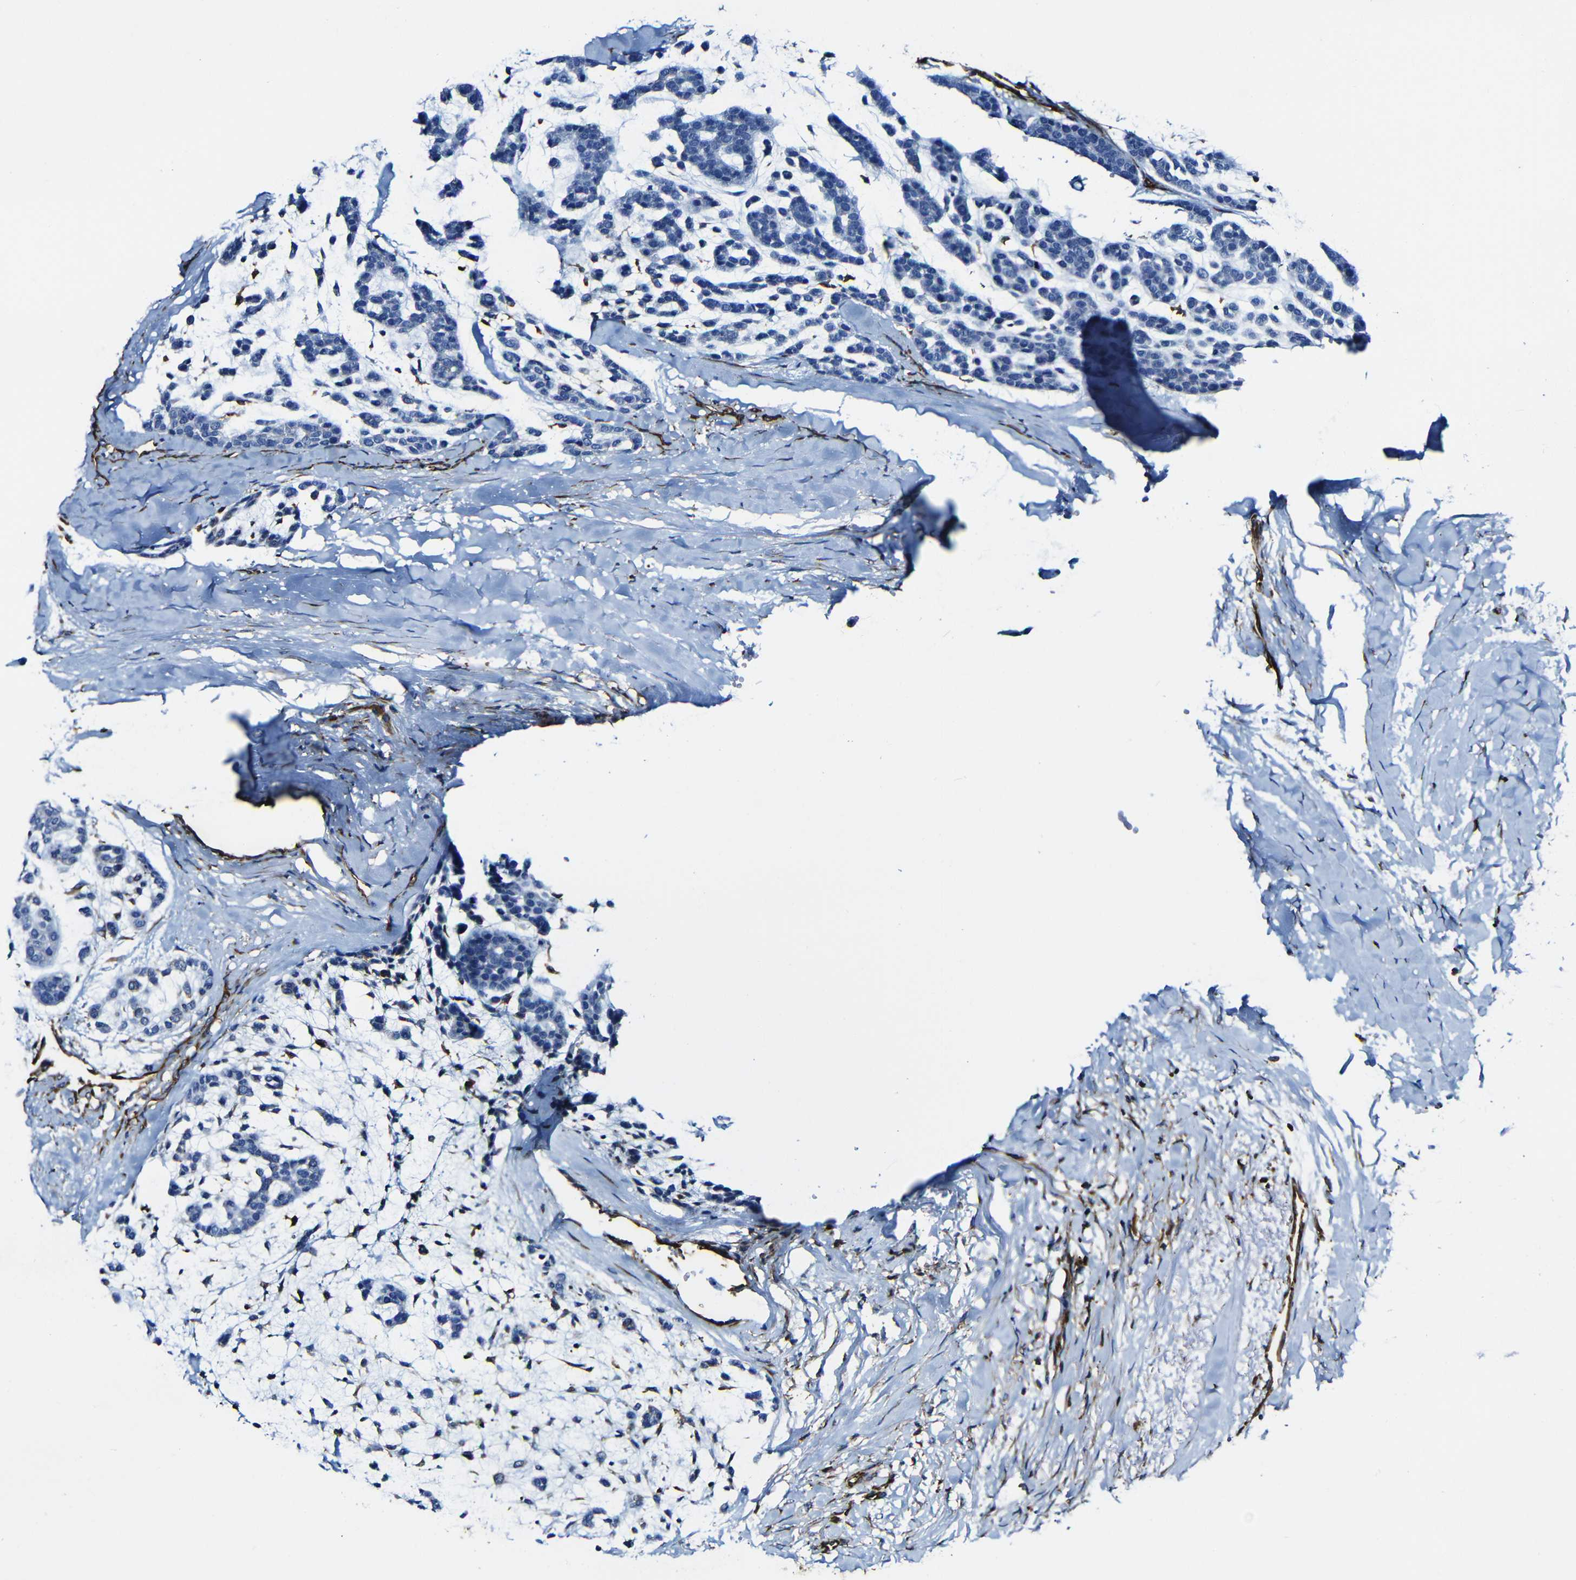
{"staining": {"intensity": "negative", "quantity": "none", "location": "none"}, "tissue": "head and neck cancer", "cell_type": "Tumor cells", "image_type": "cancer", "snomed": [{"axis": "morphology", "description": "Adenocarcinoma, NOS"}, {"axis": "morphology", "description": "Adenoma, NOS"}, {"axis": "topography", "description": "Head-Neck"}], "caption": "This is an immunohistochemistry image of head and neck cancer. There is no staining in tumor cells.", "gene": "MSN", "patient": {"sex": "female", "age": 55}}